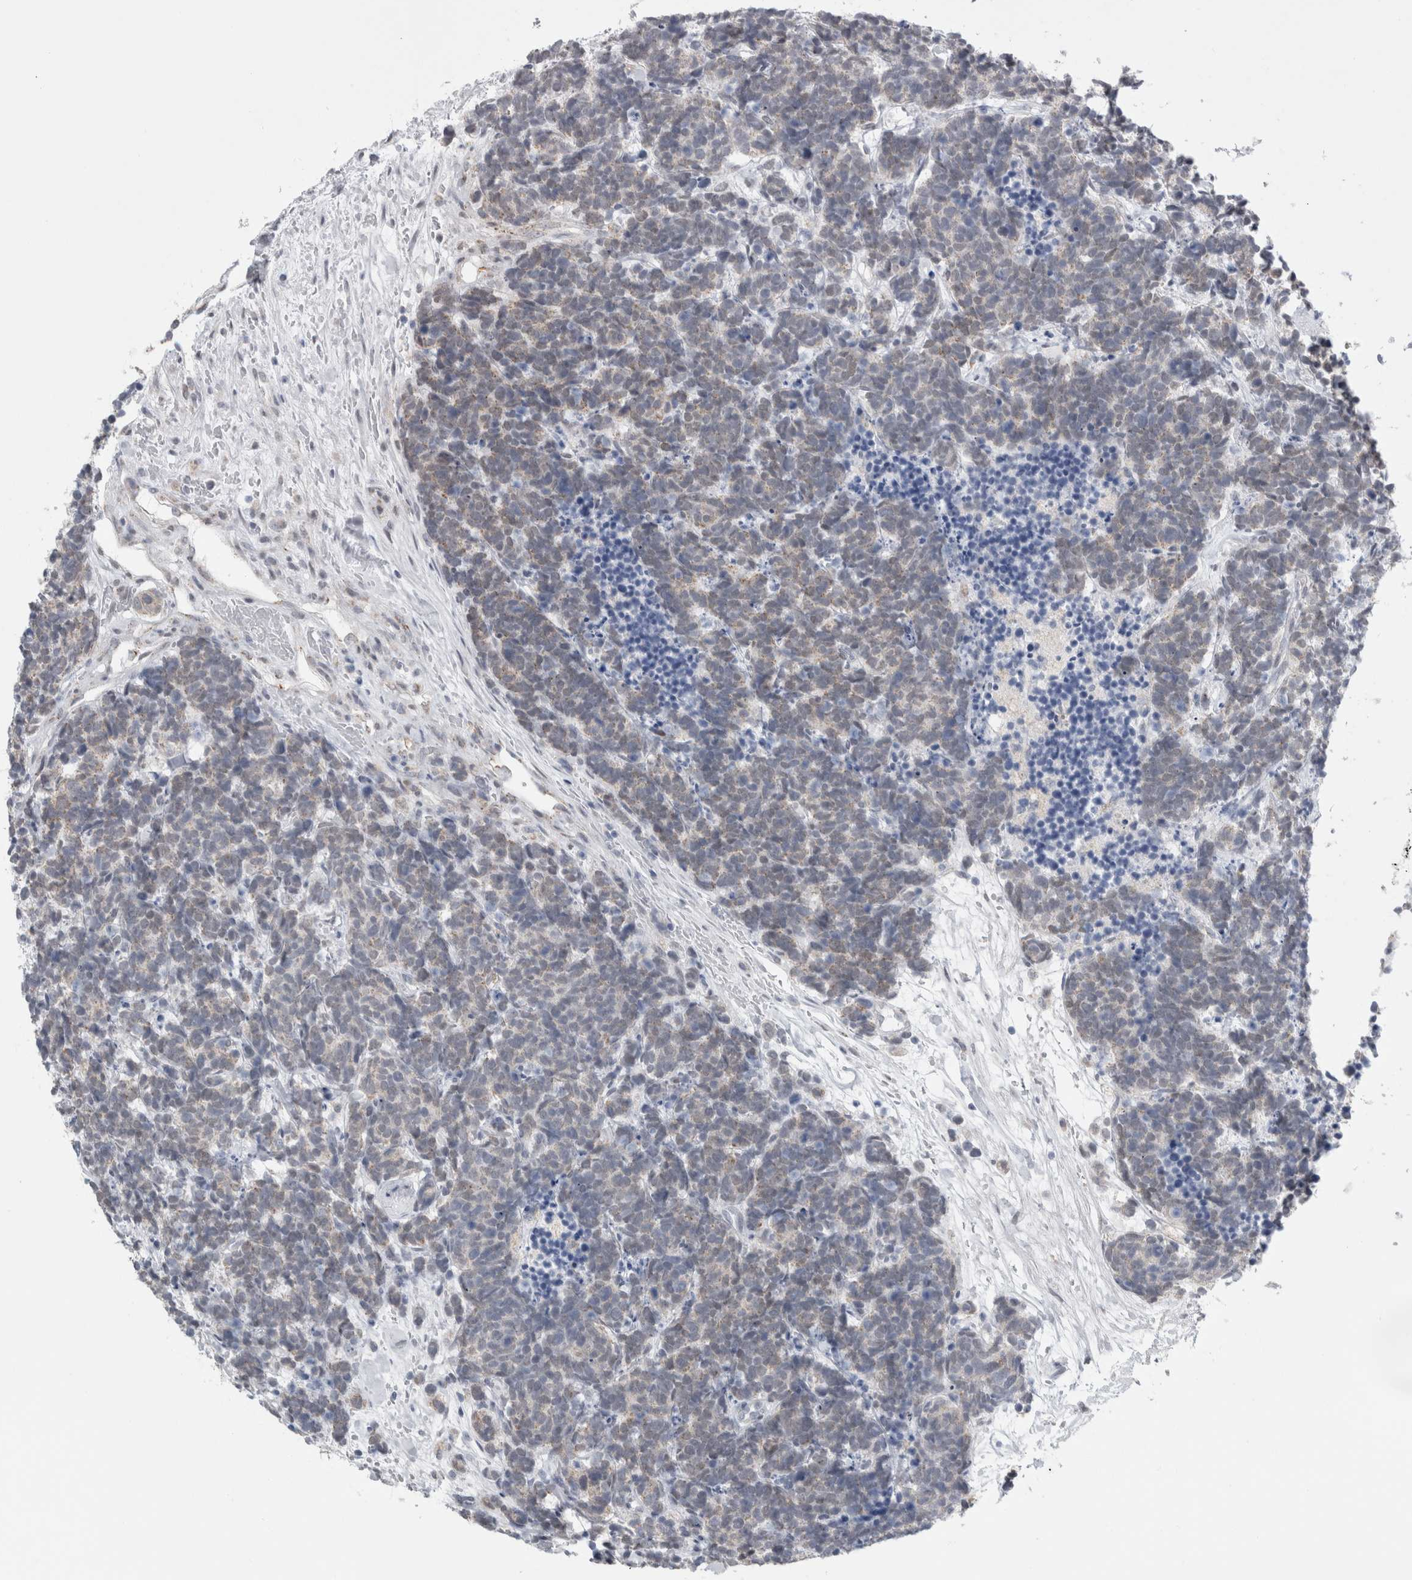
{"staining": {"intensity": "negative", "quantity": "none", "location": "none"}, "tissue": "carcinoid", "cell_type": "Tumor cells", "image_type": "cancer", "snomed": [{"axis": "morphology", "description": "Carcinoma, NOS"}, {"axis": "morphology", "description": "Carcinoid, malignant, NOS"}, {"axis": "topography", "description": "Urinary bladder"}], "caption": "A micrograph of carcinoma stained for a protein demonstrates no brown staining in tumor cells. The staining is performed using DAB (3,3'-diaminobenzidine) brown chromogen with nuclei counter-stained in using hematoxylin.", "gene": "PLIN1", "patient": {"sex": "male", "age": 57}}